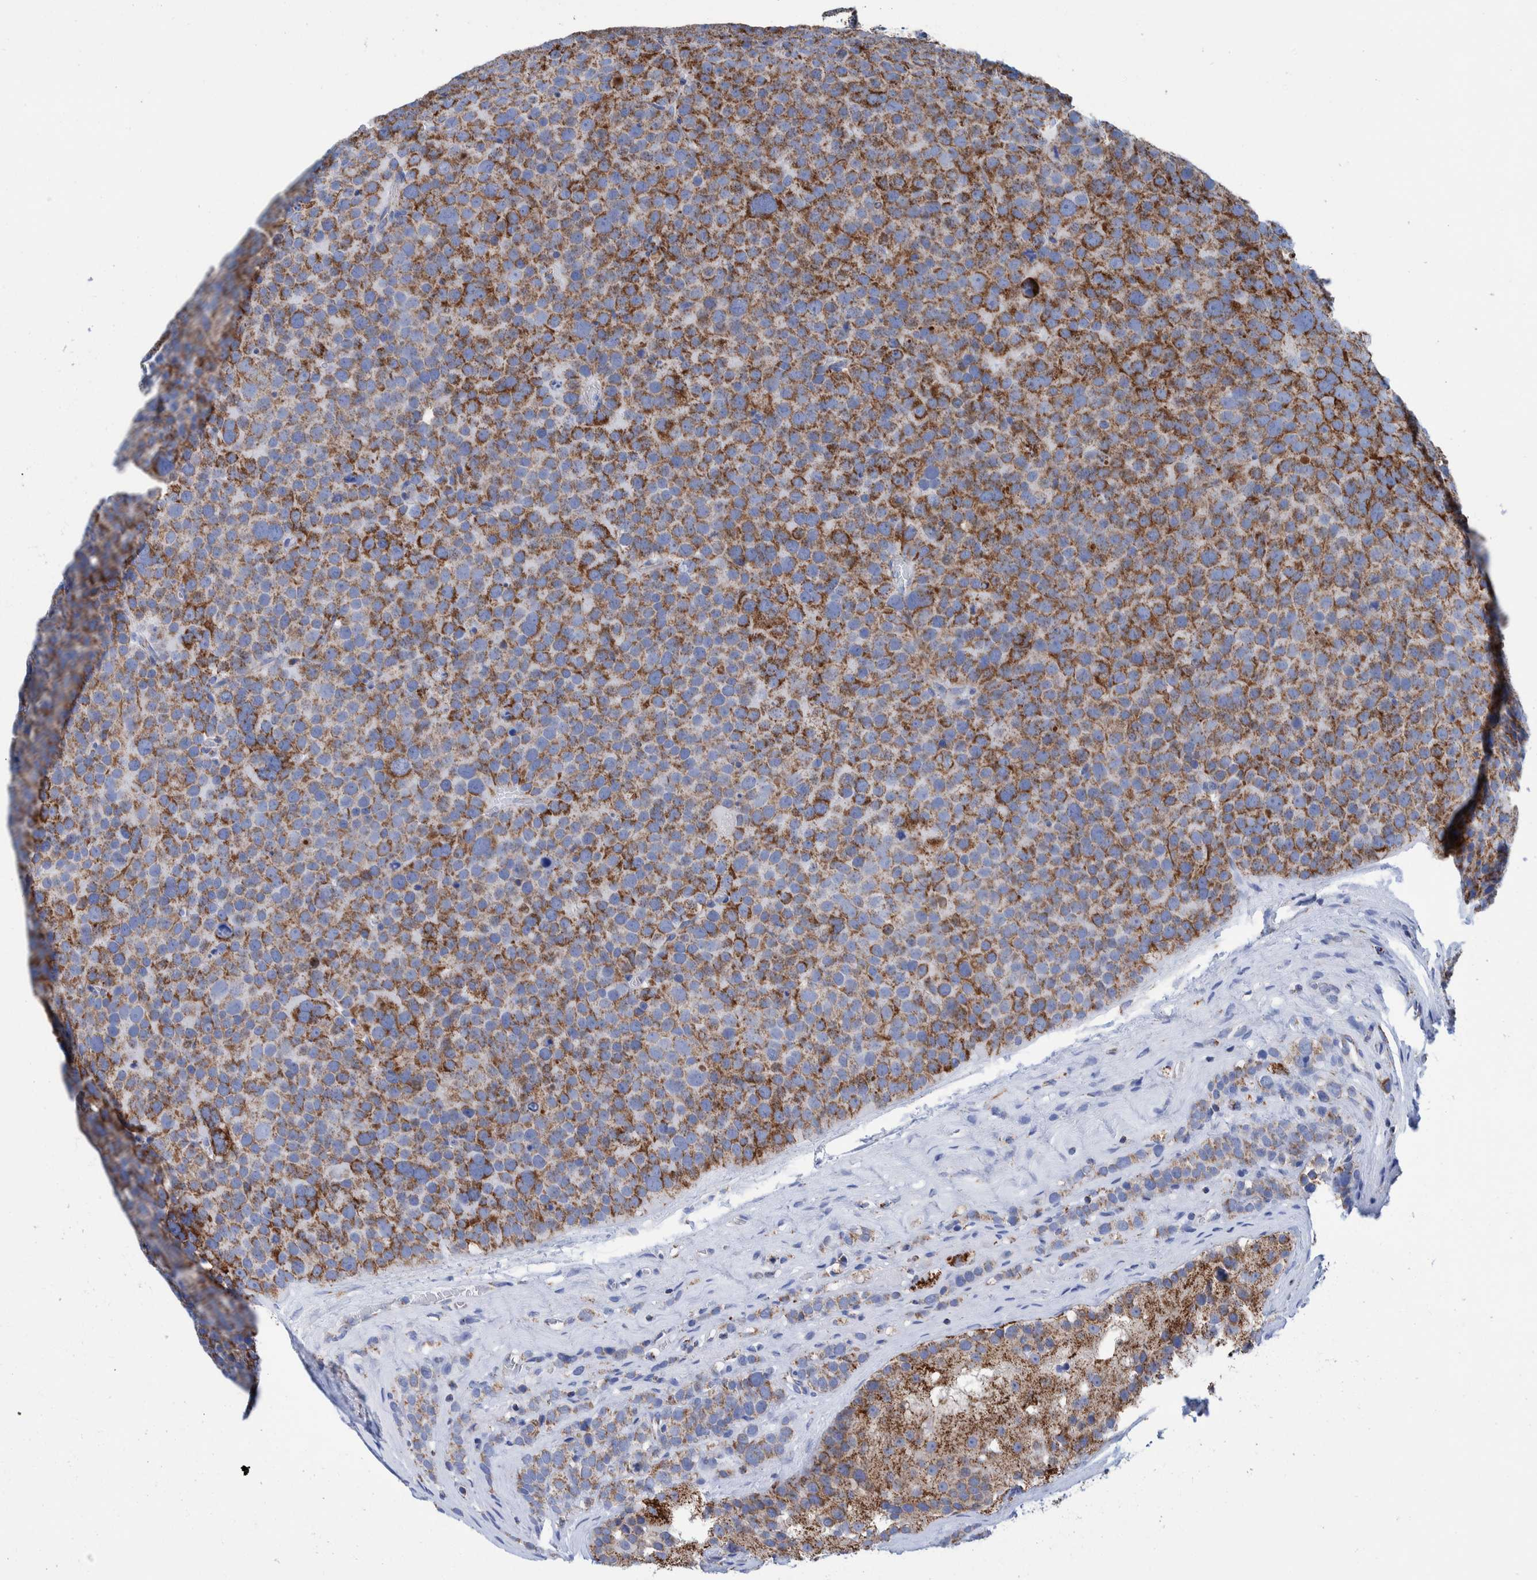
{"staining": {"intensity": "moderate", "quantity": ">75%", "location": "cytoplasmic/membranous"}, "tissue": "testis cancer", "cell_type": "Tumor cells", "image_type": "cancer", "snomed": [{"axis": "morphology", "description": "Seminoma, NOS"}, {"axis": "topography", "description": "Testis"}], "caption": "Human testis cancer stained with a protein marker shows moderate staining in tumor cells.", "gene": "DECR1", "patient": {"sex": "male", "age": 71}}